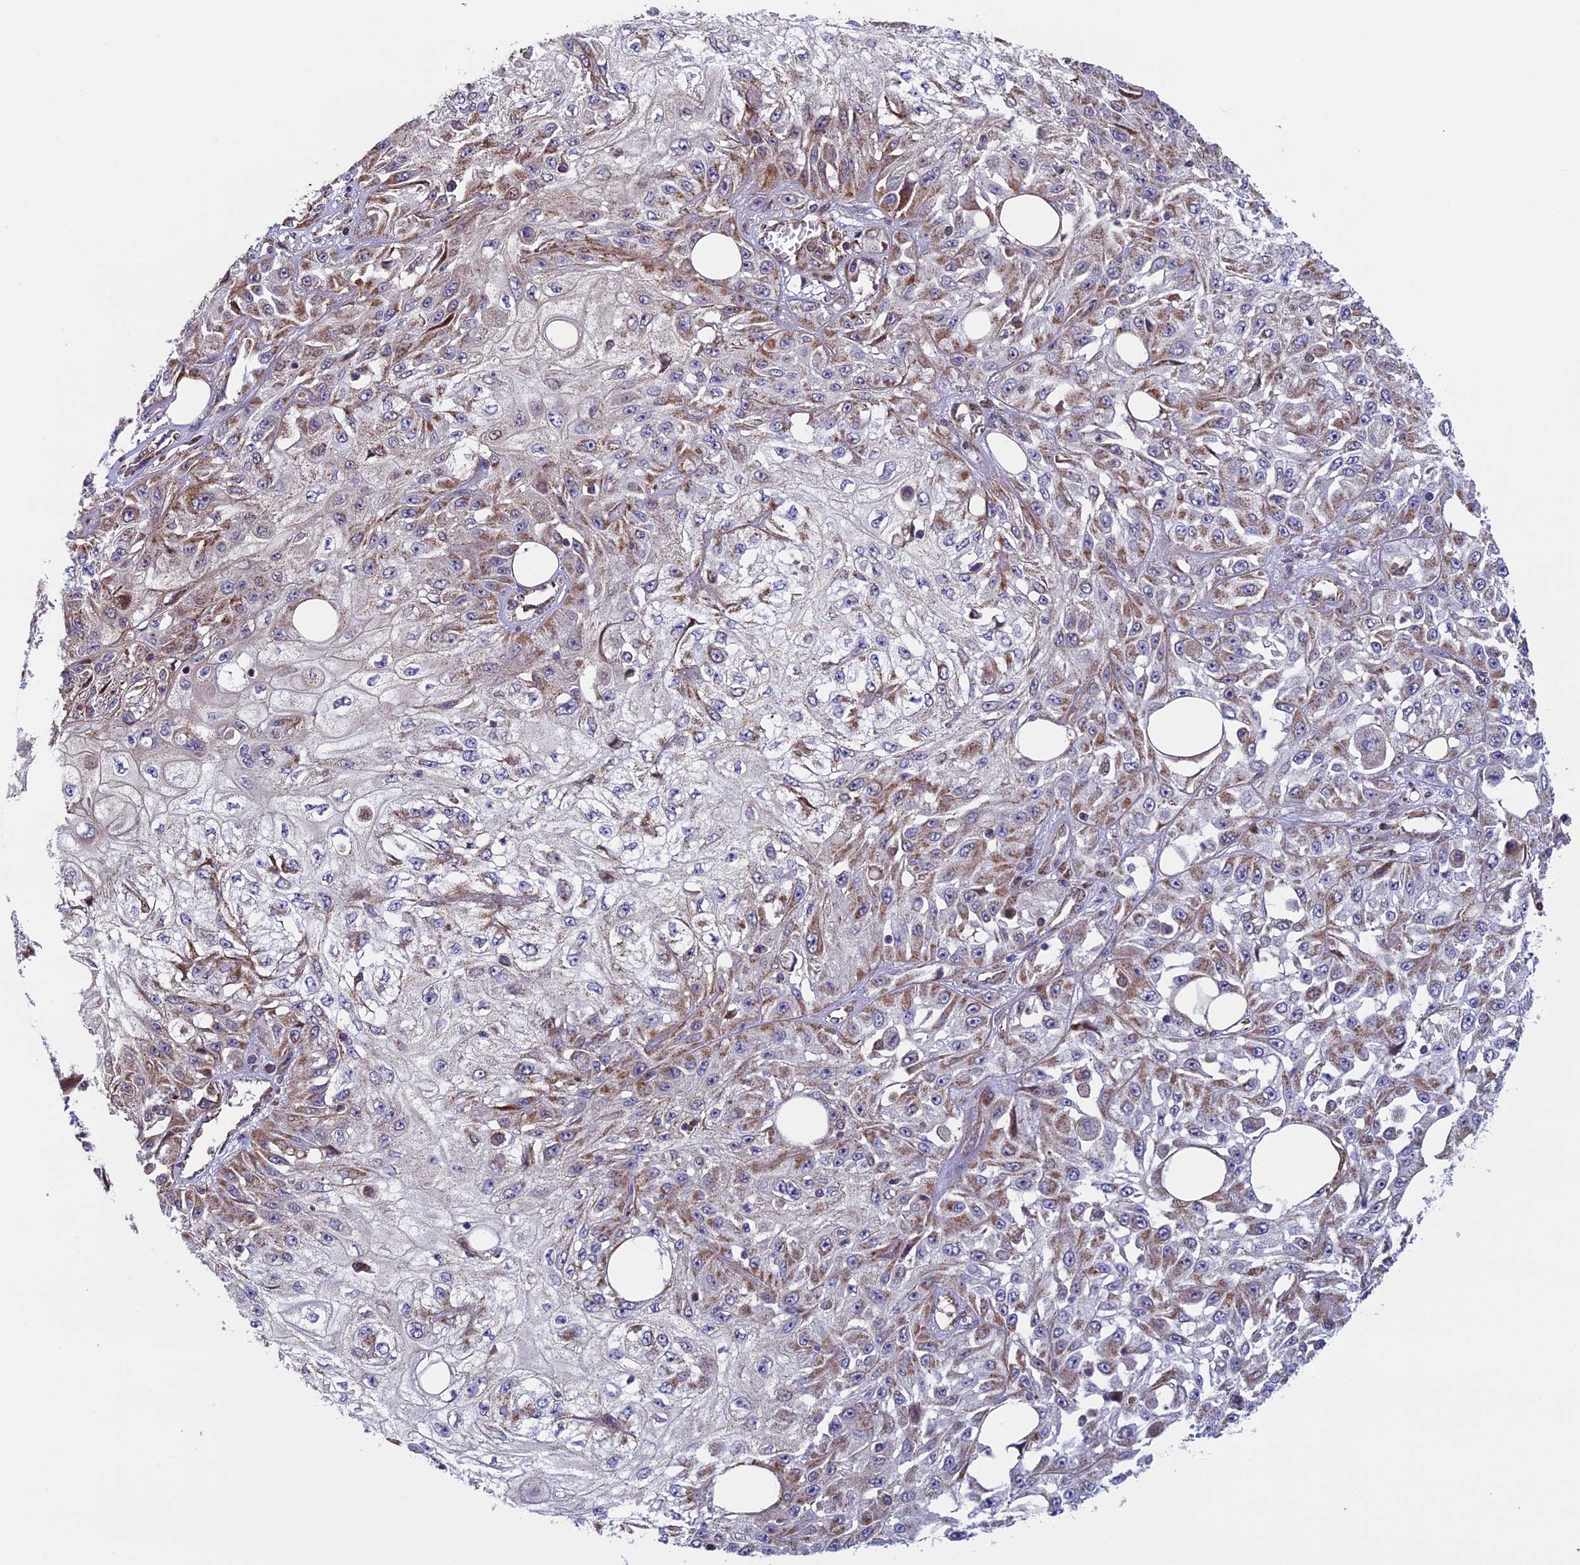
{"staining": {"intensity": "weak", "quantity": "25%-75%", "location": "cytoplasmic/membranous"}, "tissue": "skin cancer", "cell_type": "Tumor cells", "image_type": "cancer", "snomed": [{"axis": "morphology", "description": "Squamous cell carcinoma, NOS"}, {"axis": "morphology", "description": "Squamous cell carcinoma, metastatic, NOS"}, {"axis": "topography", "description": "Skin"}, {"axis": "topography", "description": "Lymph node"}], "caption": "Tumor cells show low levels of weak cytoplasmic/membranous staining in about 25%-75% of cells in human skin cancer (metastatic squamous cell carcinoma). The protein of interest is shown in brown color, while the nuclei are stained blue.", "gene": "CCDC8", "patient": {"sex": "male", "age": 75}}